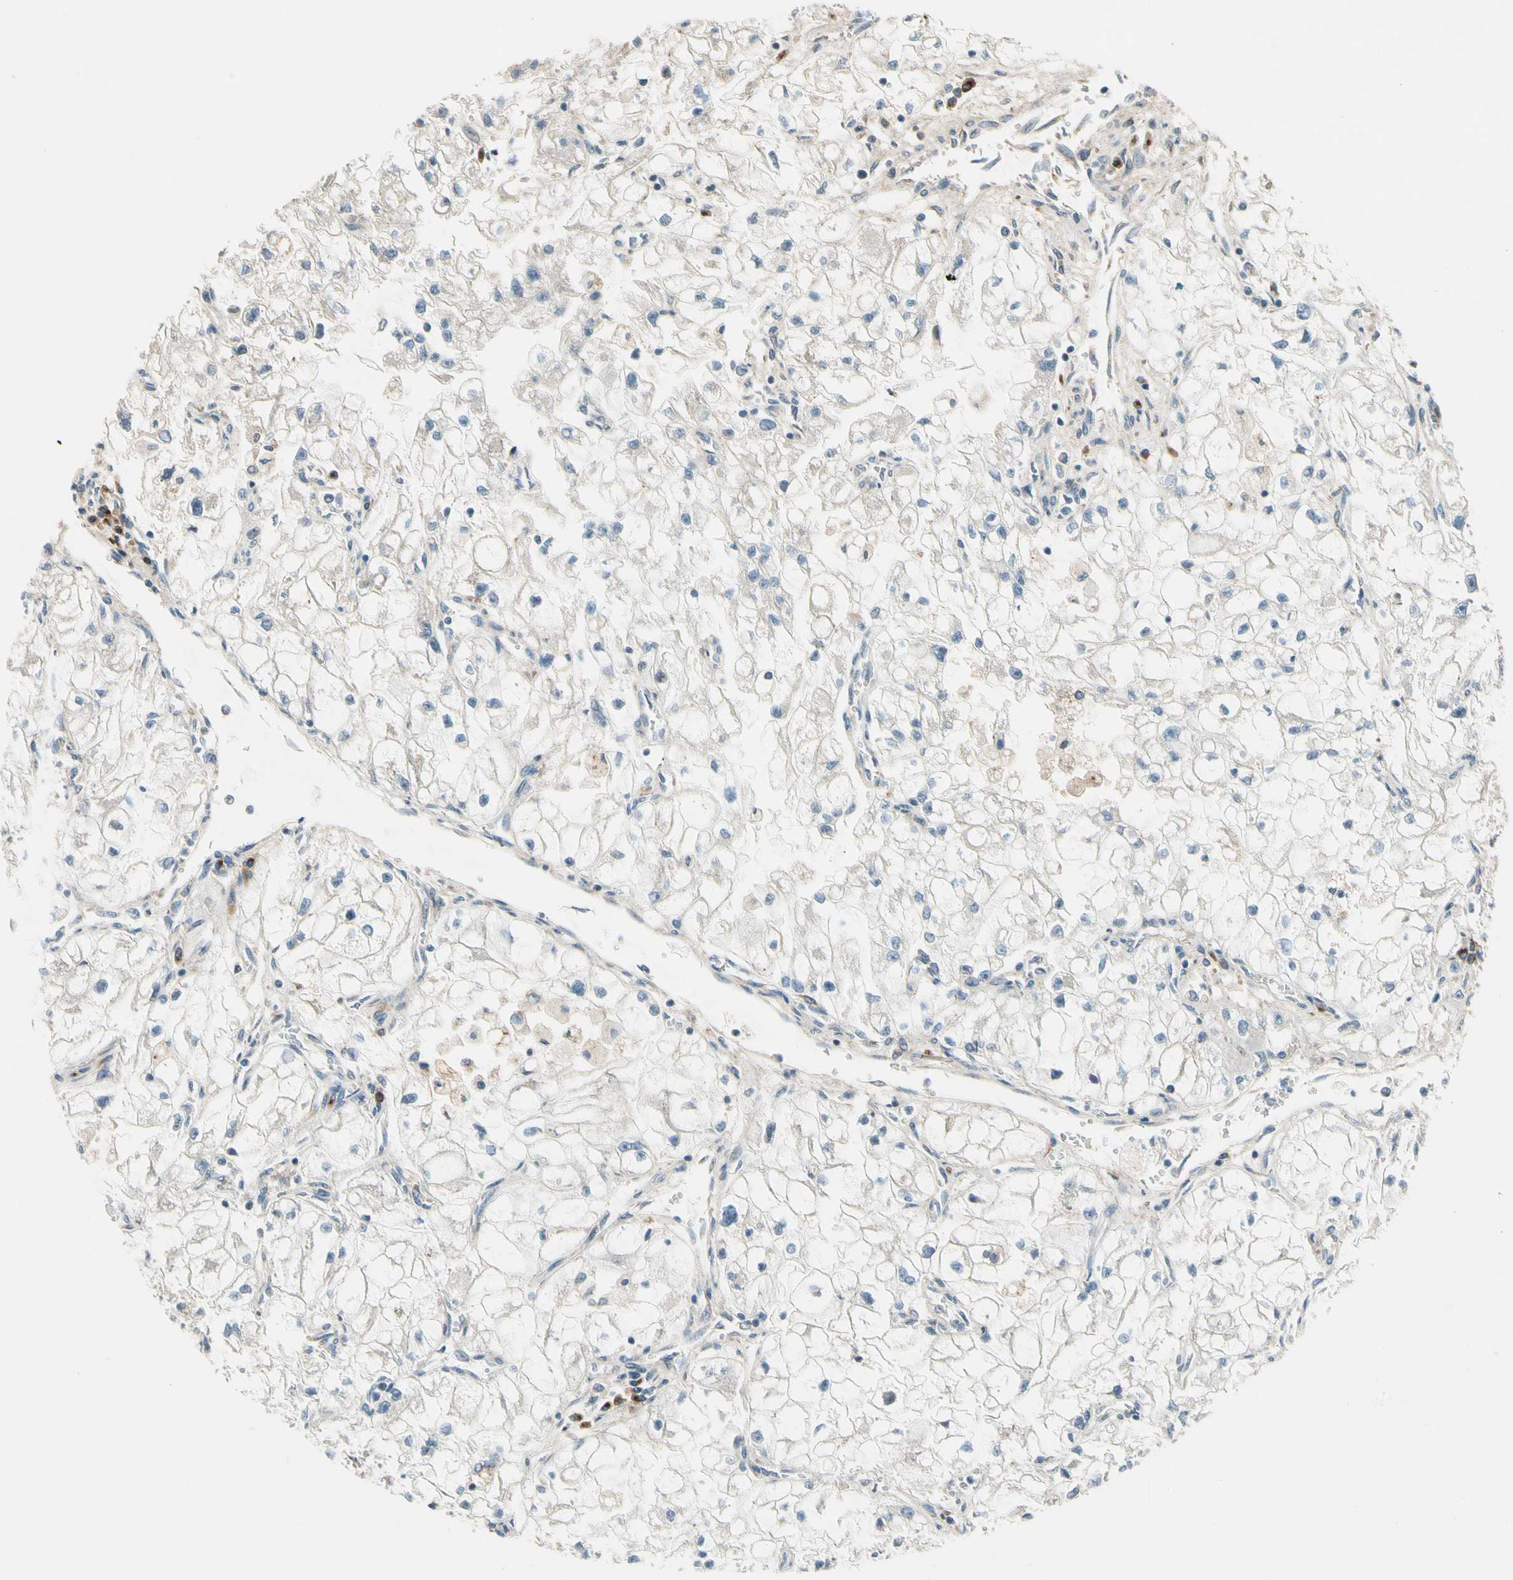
{"staining": {"intensity": "negative", "quantity": "none", "location": "none"}, "tissue": "renal cancer", "cell_type": "Tumor cells", "image_type": "cancer", "snomed": [{"axis": "morphology", "description": "Adenocarcinoma, NOS"}, {"axis": "topography", "description": "Kidney"}], "caption": "High power microscopy photomicrograph of an IHC micrograph of renal adenocarcinoma, revealing no significant expression in tumor cells.", "gene": "MST1R", "patient": {"sex": "female", "age": 70}}